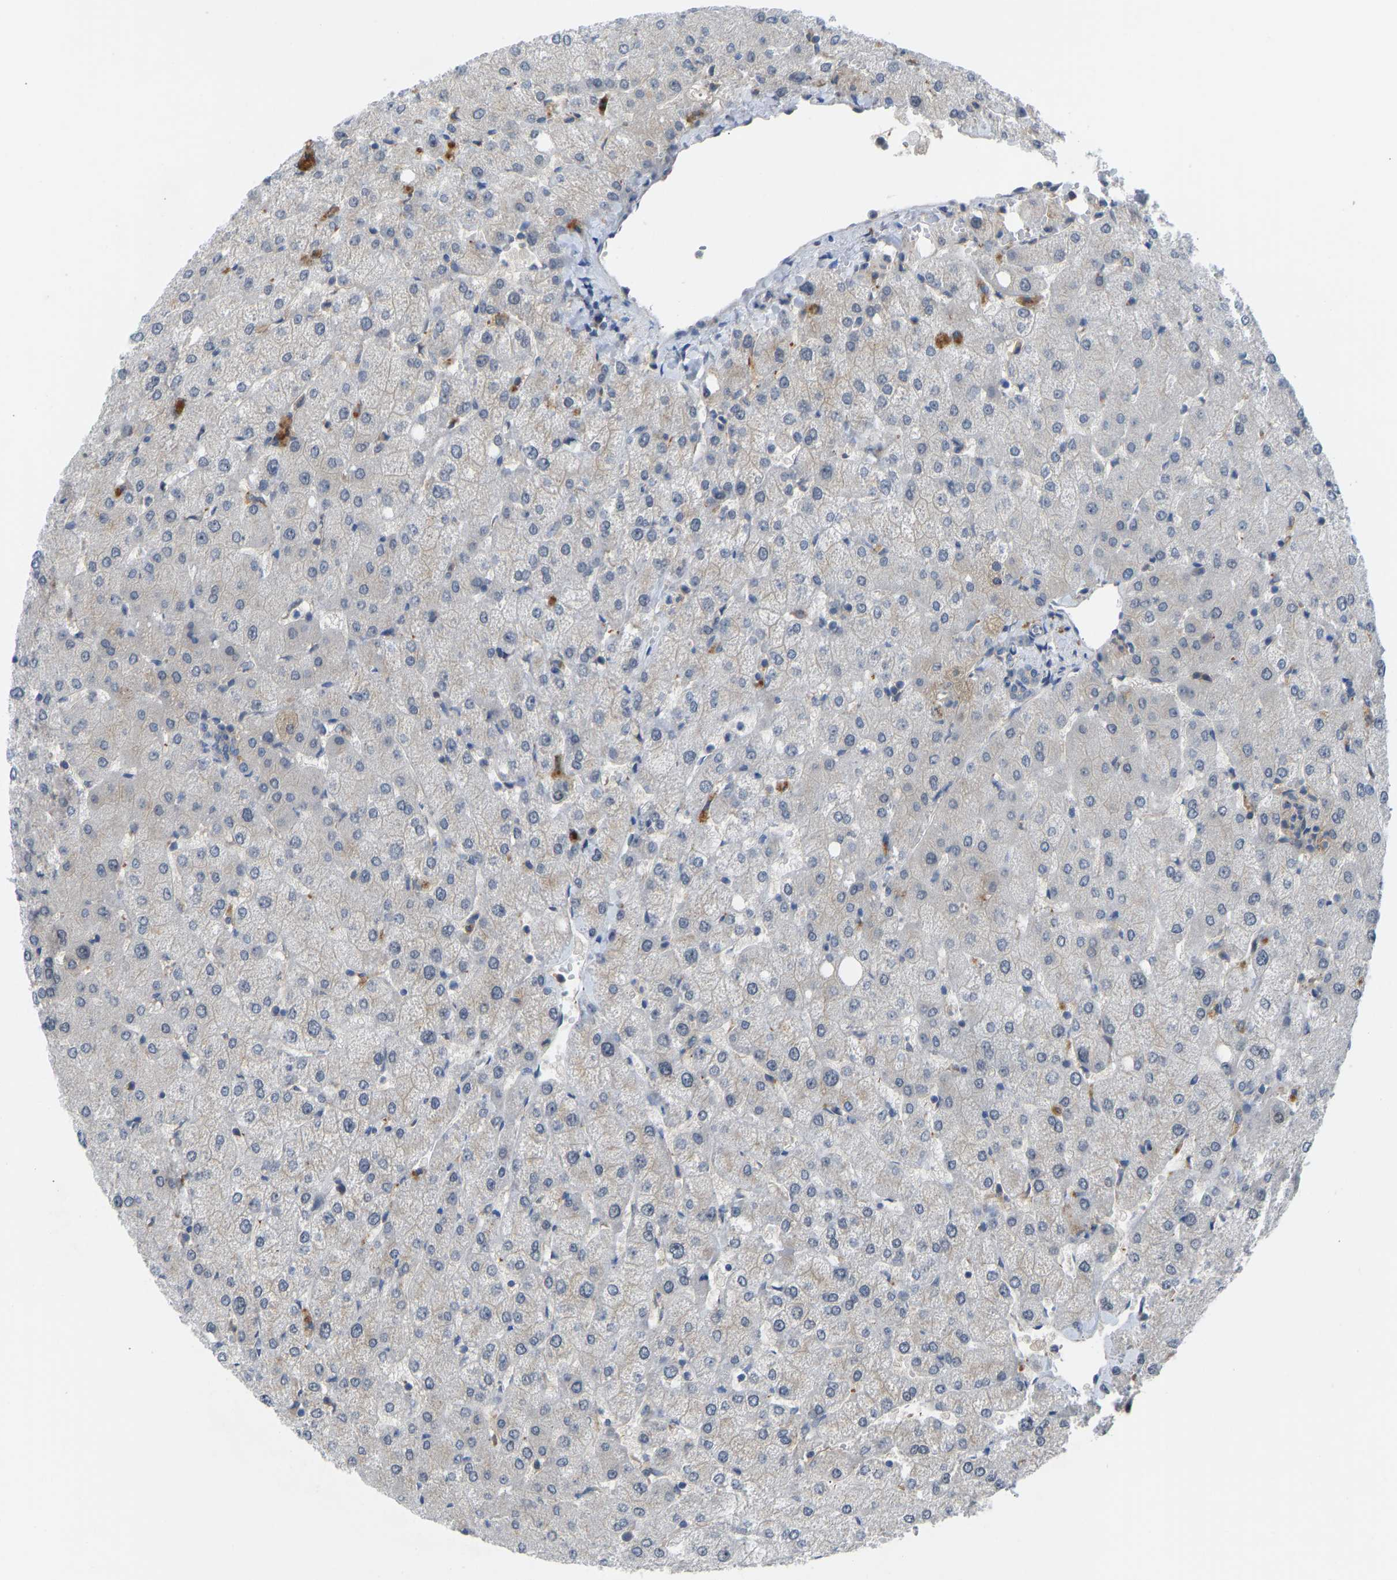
{"staining": {"intensity": "negative", "quantity": "none", "location": "none"}, "tissue": "liver", "cell_type": "Cholangiocytes", "image_type": "normal", "snomed": [{"axis": "morphology", "description": "Normal tissue, NOS"}, {"axis": "topography", "description": "Liver"}], "caption": "IHC image of benign liver stained for a protein (brown), which demonstrates no expression in cholangiocytes.", "gene": "ZNF251", "patient": {"sex": "female", "age": 54}}